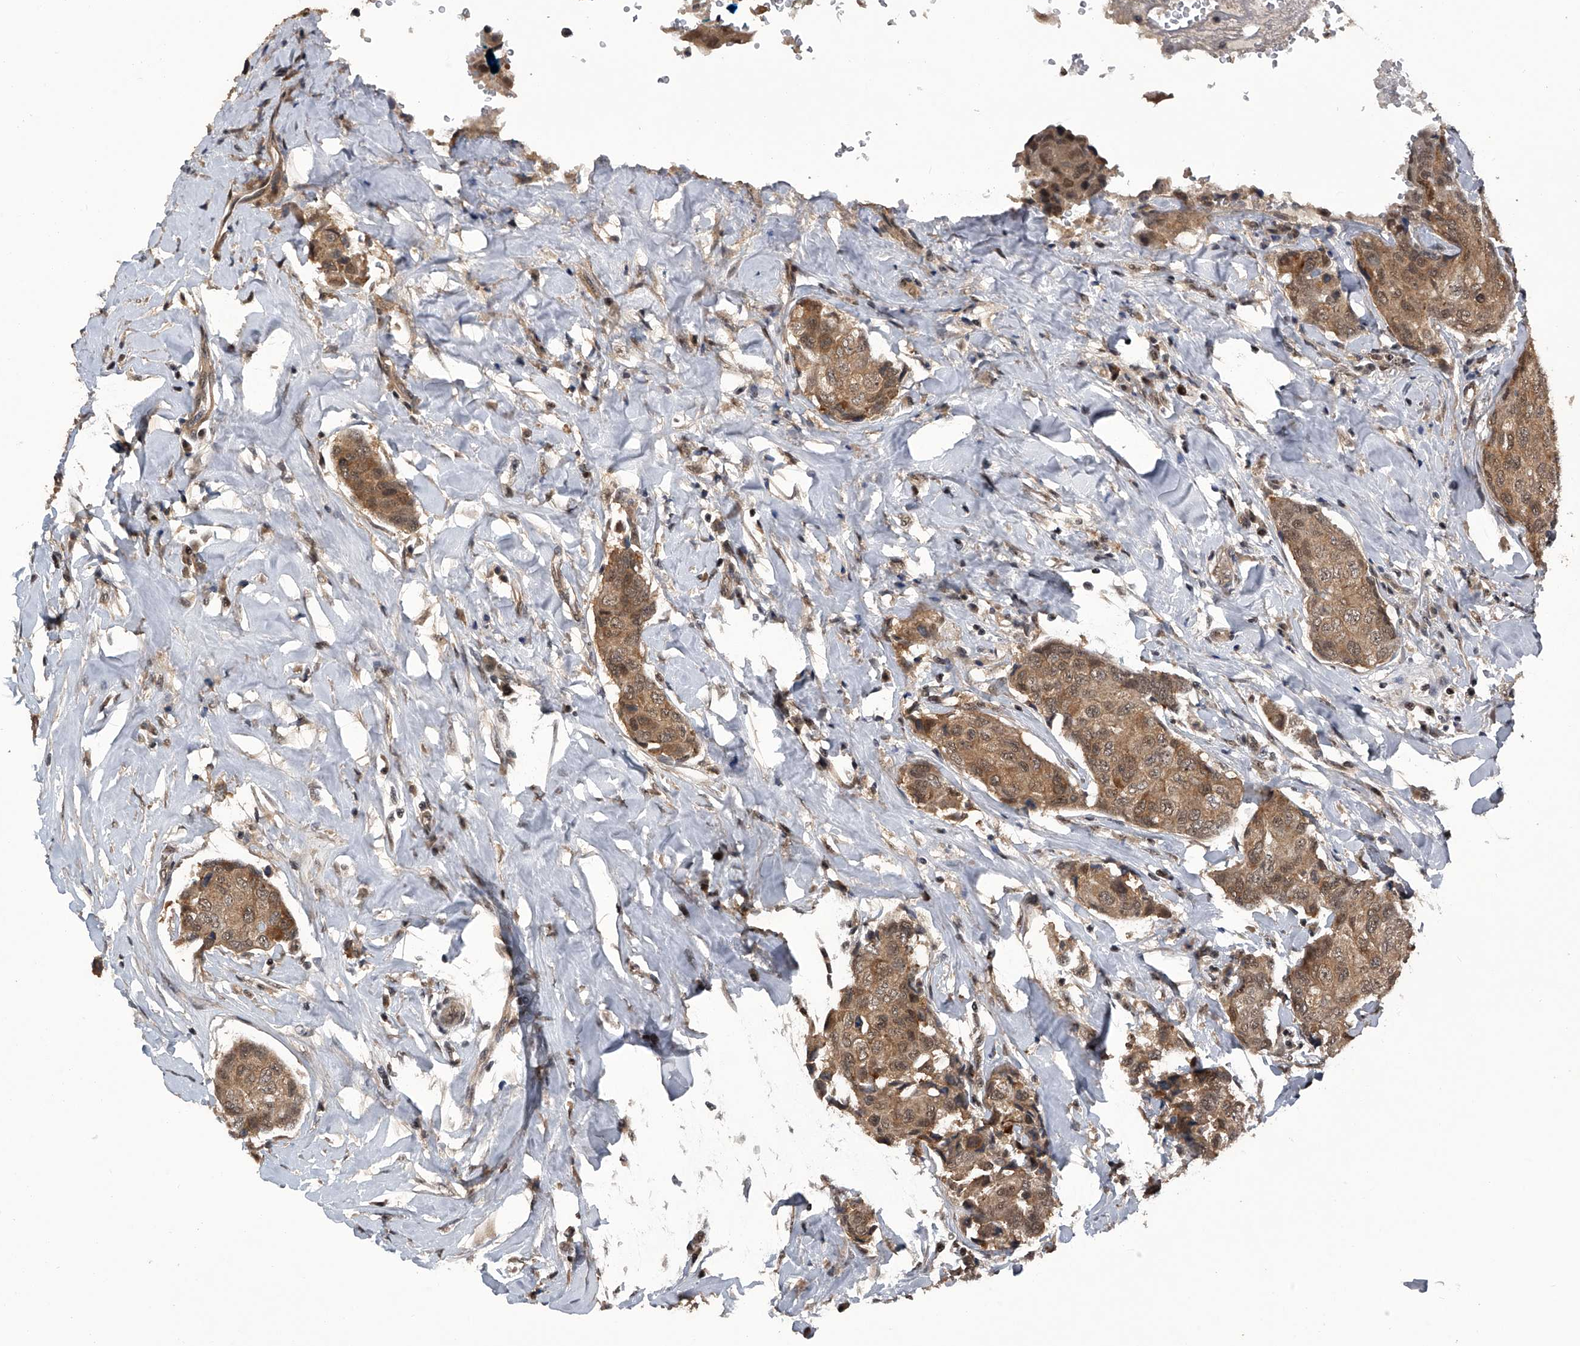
{"staining": {"intensity": "moderate", "quantity": ">75%", "location": "cytoplasmic/membranous,nuclear"}, "tissue": "breast cancer", "cell_type": "Tumor cells", "image_type": "cancer", "snomed": [{"axis": "morphology", "description": "Duct carcinoma"}, {"axis": "topography", "description": "Breast"}], "caption": "Breast cancer (invasive ductal carcinoma) was stained to show a protein in brown. There is medium levels of moderate cytoplasmic/membranous and nuclear expression in about >75% of tumor cells.", "gene": "SLC12A8", "patient": {"sex": "female", "age": 80}}